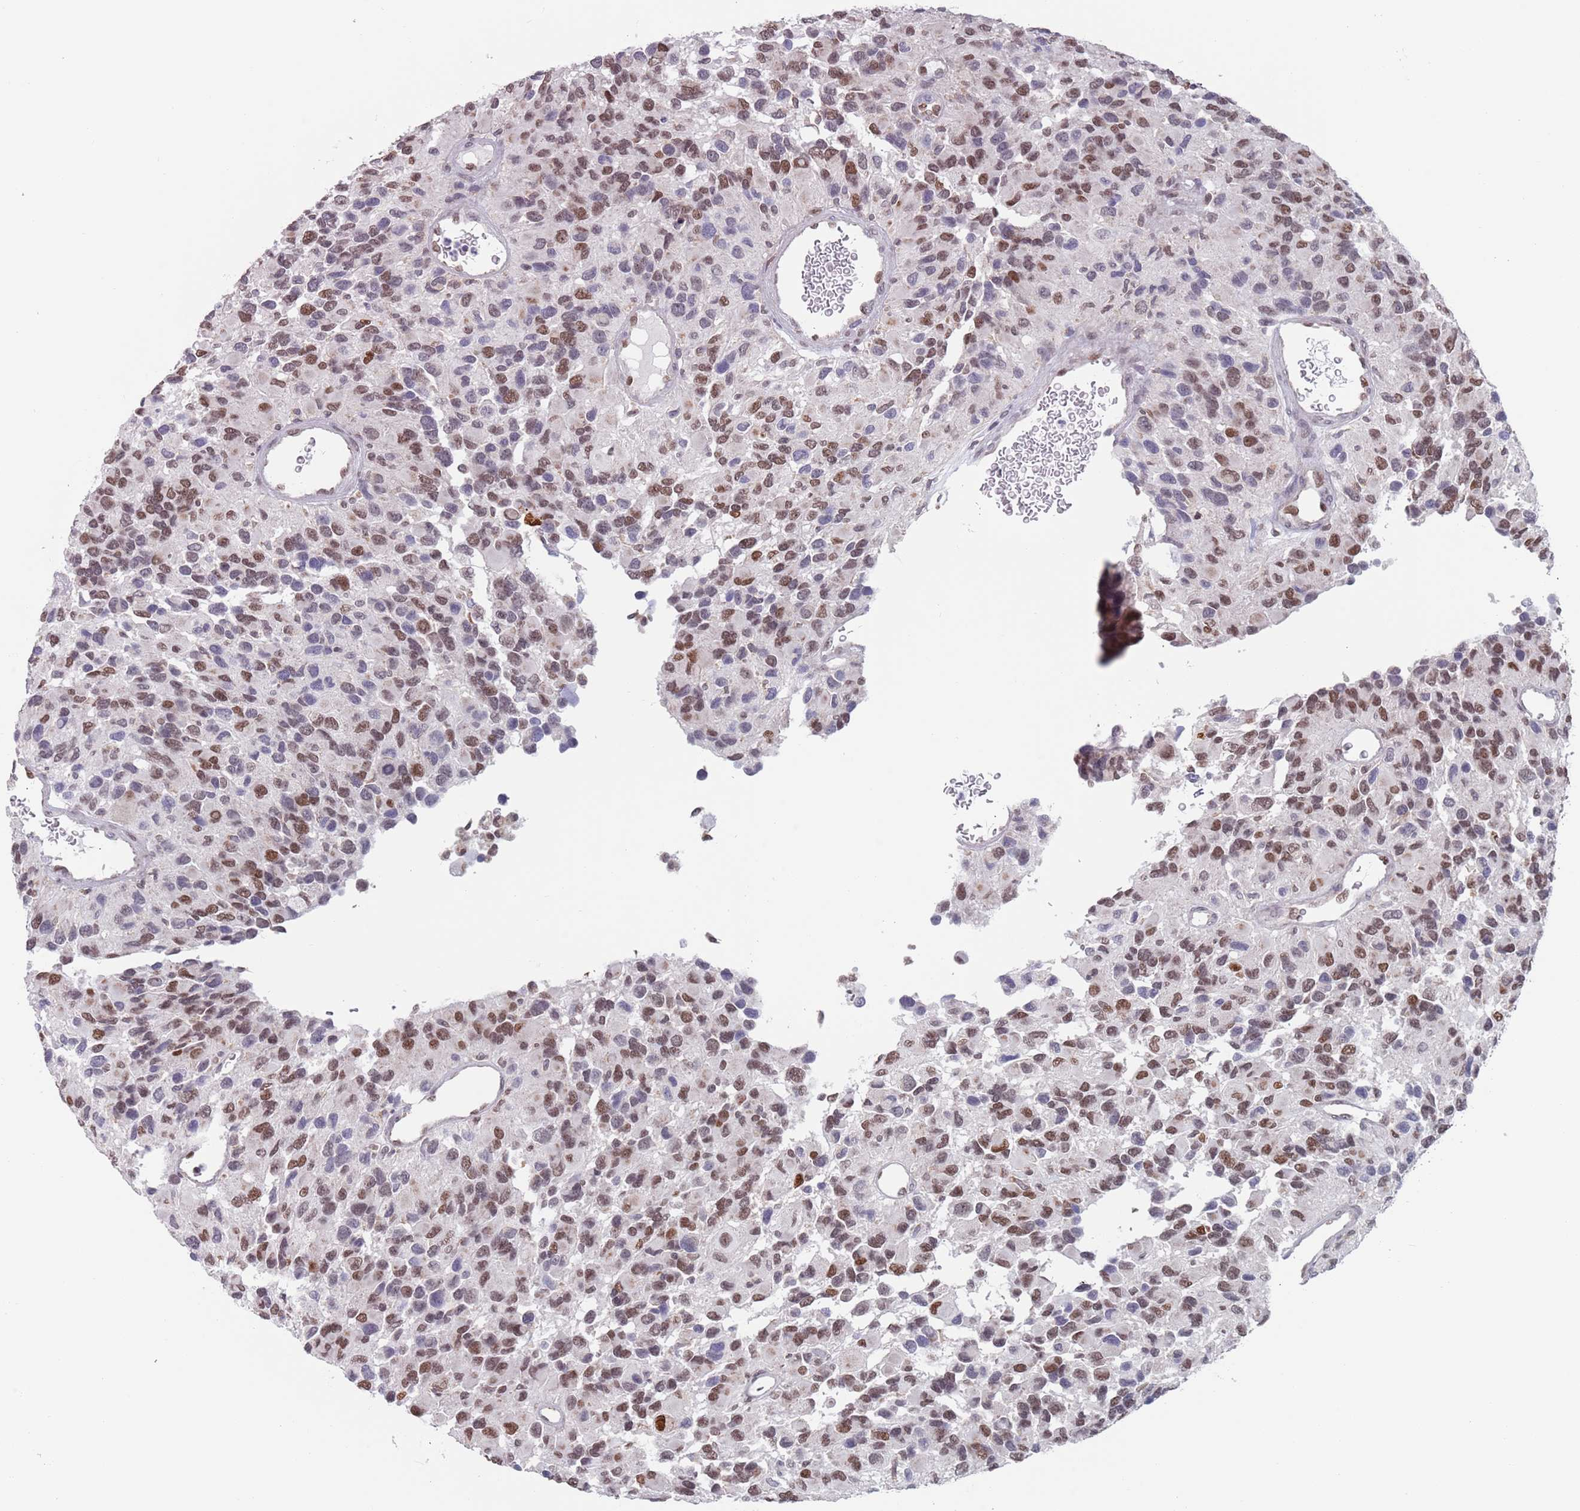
{"staining": {"intensity": "moderate", "quantity": ">75%", "location": "nuclear"}, "tissue": "glioma", "cell_type": "Tumor cells", "image_type": "cancer", "snomed": [{"axis": "morphology", "description": "Glioma, malignant, High grade"}, {"axis": "topography", "description": "Brain"}], "caption": "Protein expression by immunohistochemistry shows moderate nuclear positivity in approximately >75% of tumor cells in glioma.", "gene": "MFSD12", "patient": {"sex": "male", "age": 77}}